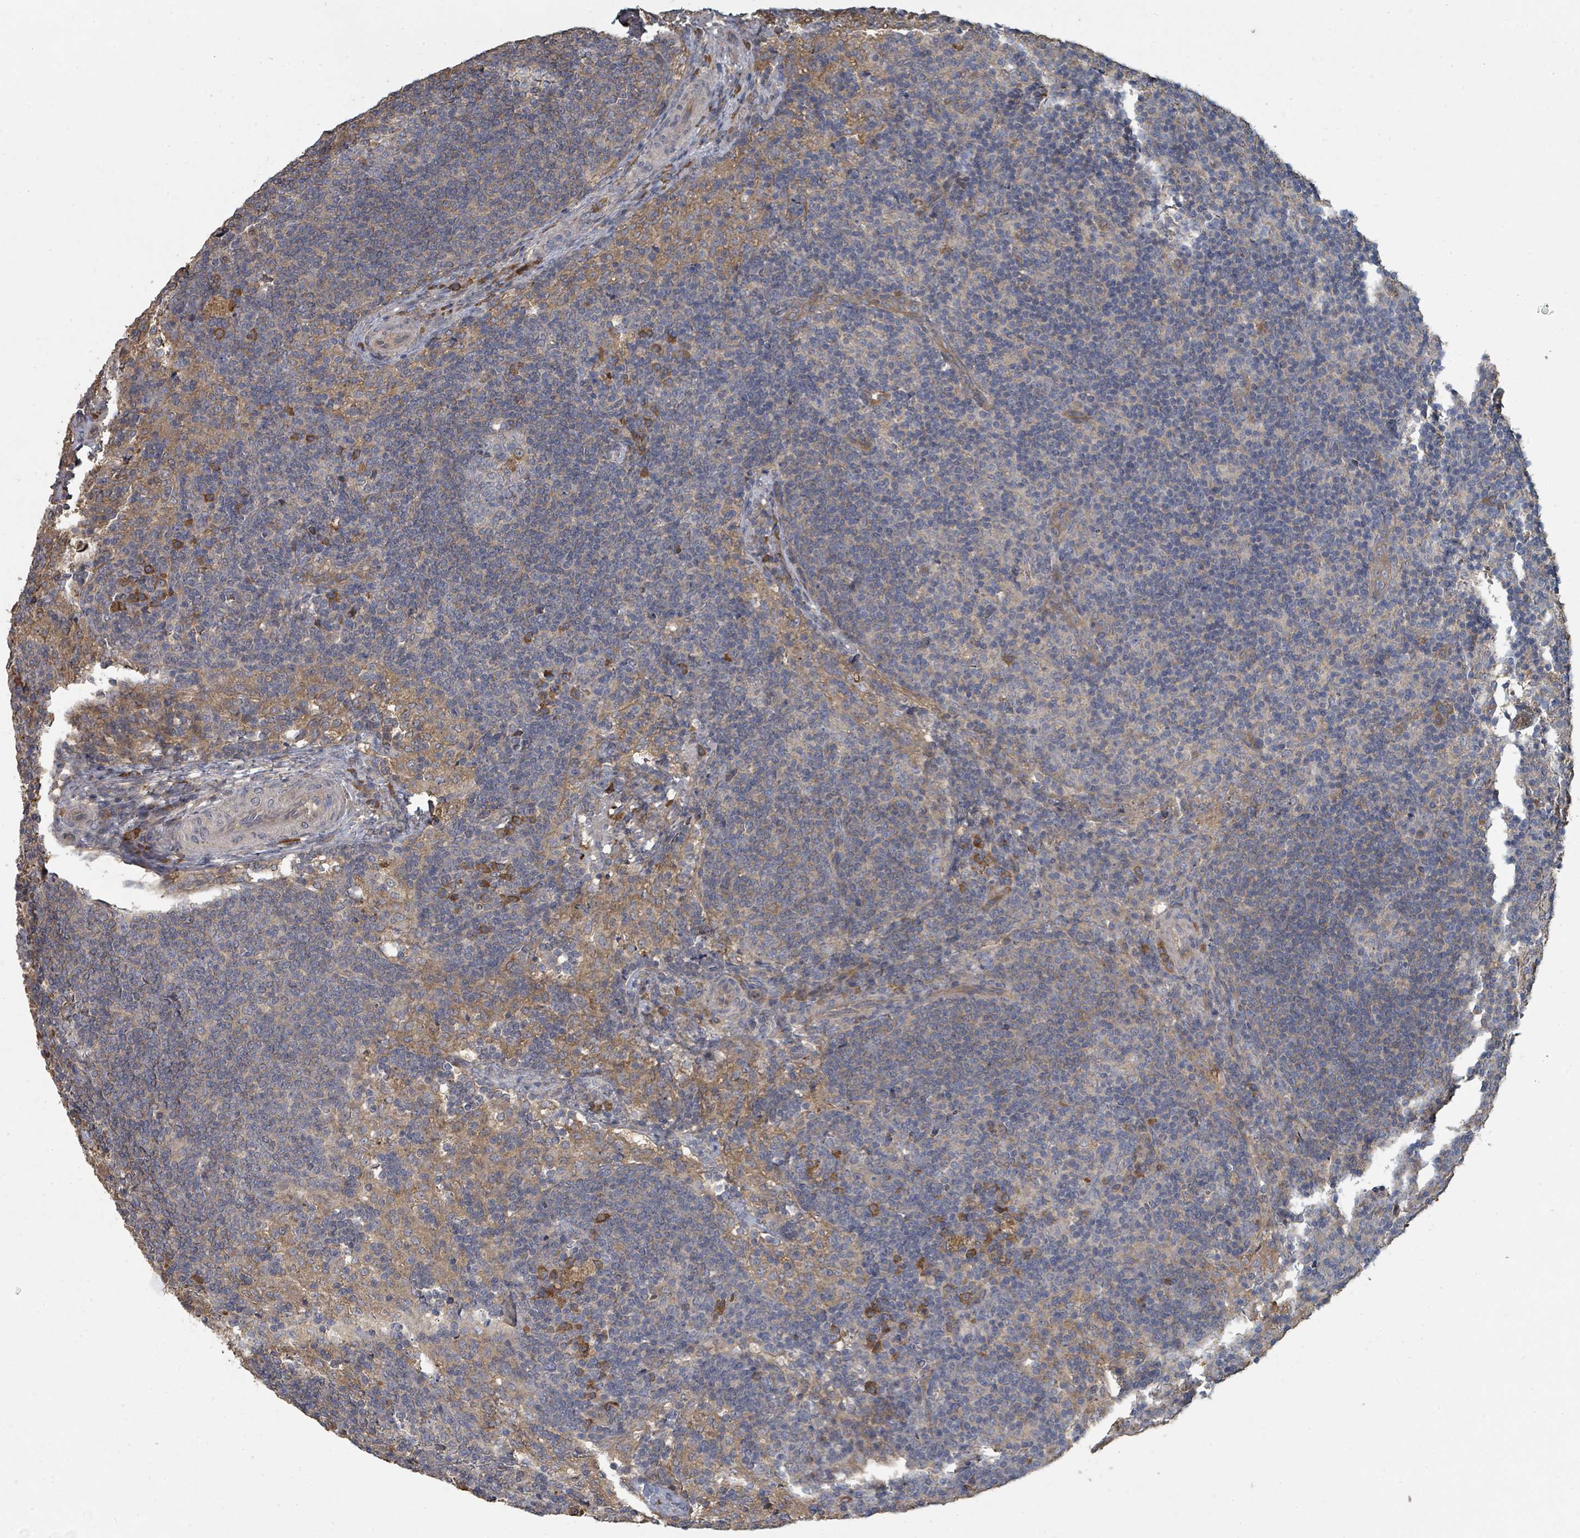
{"staining": {"intensity": "negative", "quantity": "none", "location": "none"}, "tissue": "lymph node", "cell_type": "Germinal center cells", "image_type": "normal", "snomed": [{"axis": "morphology", "description": "Normal tissue, NOS"}, {"axis": "topography", "description": "Lymph node"}], "caption": "High power microscopy histopathology image of an immunohistochemistry (IHC) image of normal lymph node, revealing no significant staining in germinal center cells. (Brightfield microscopy of DAB (3,3'-diaminobenzidine) immunohistochemistry at high magnification).", "gene": "WDFY1", "patient": {"sex": "female", "age": 30}}